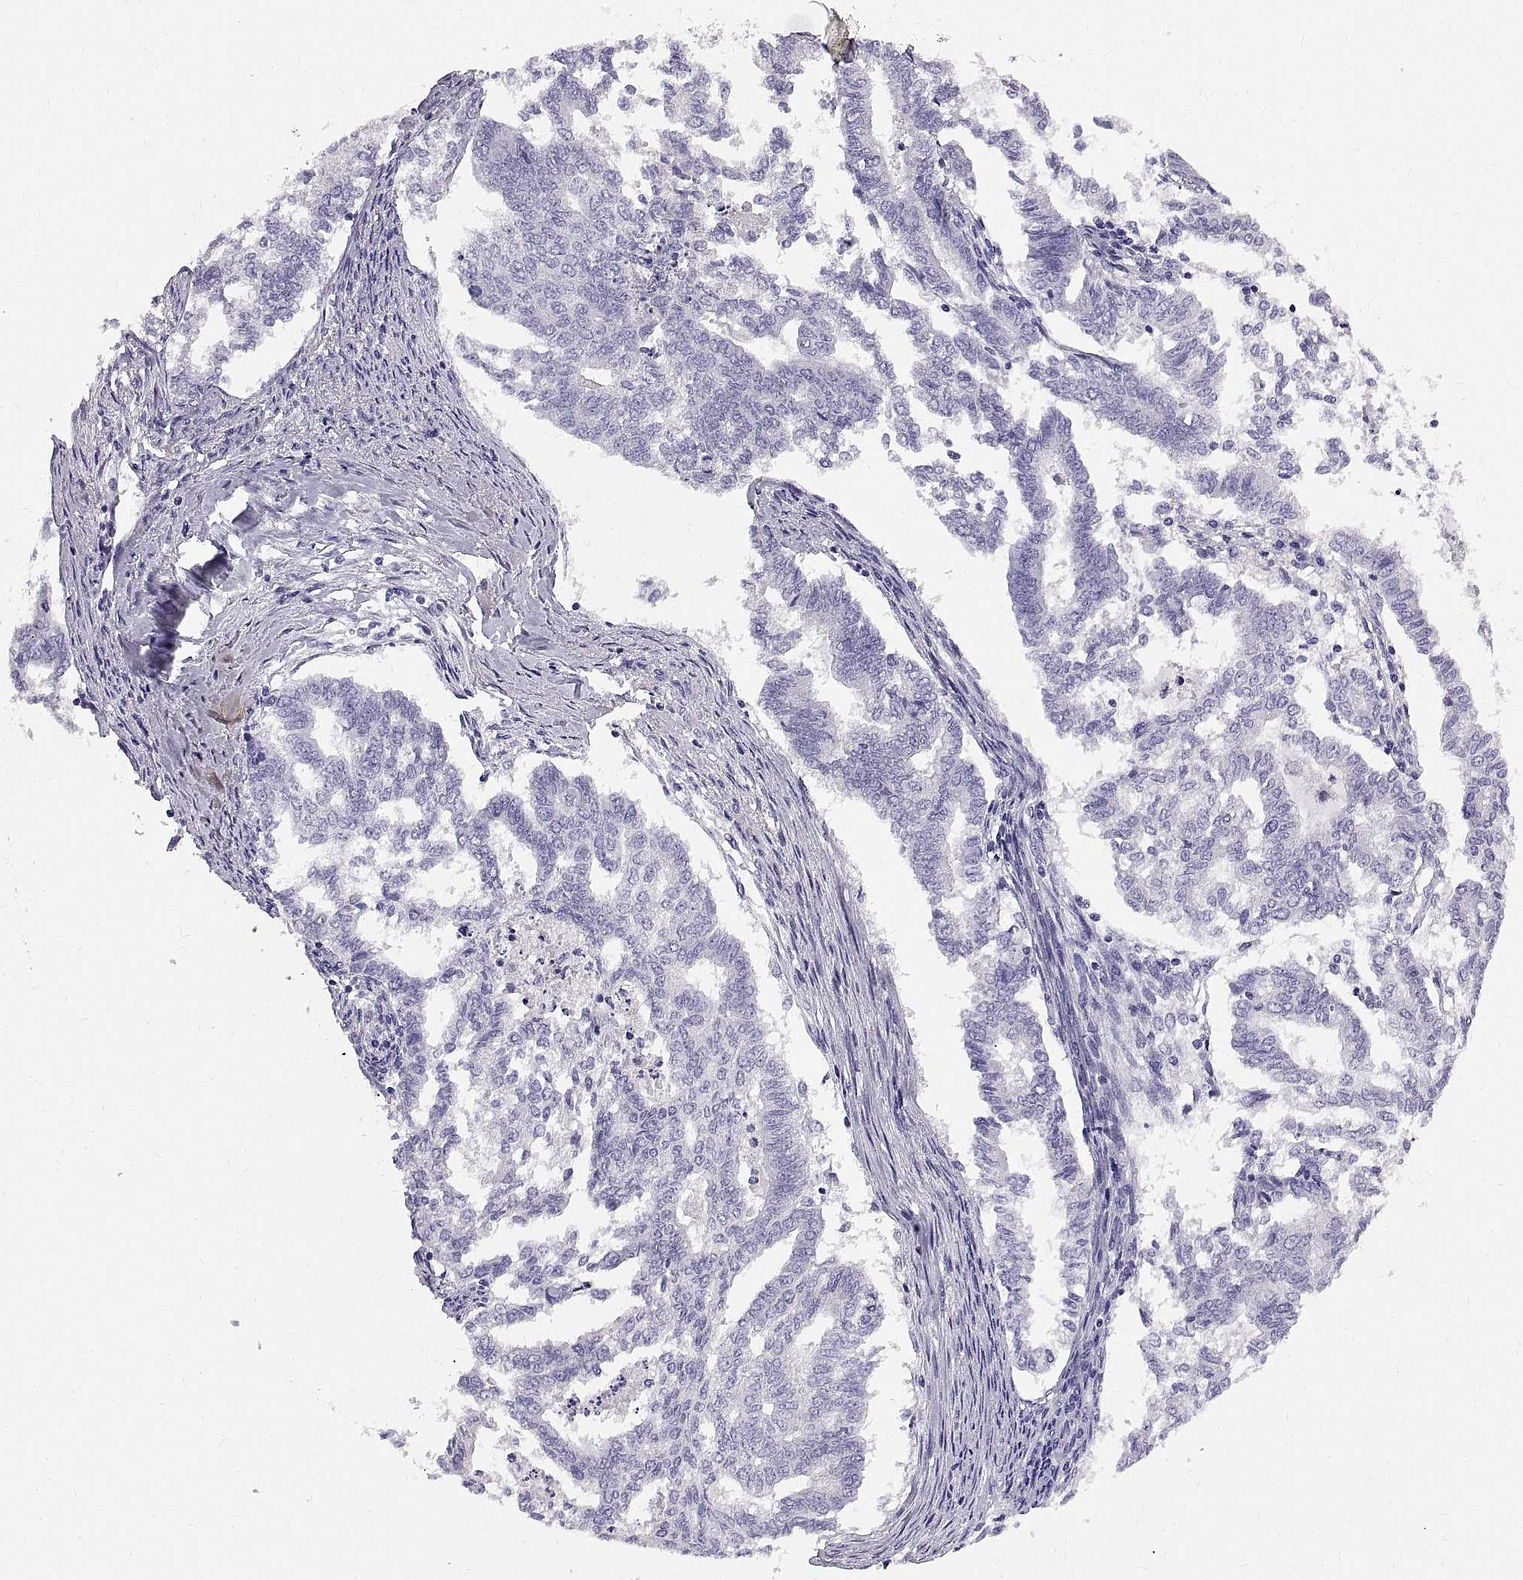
{"staining": {"intensity": "negative", "quantity": "none", "location": "none"}, "tissue": "endometrial cancer", "cell_type": "Tumor cells", "image_type": "cancer", "snomed": [{"axis": "morphology", "description": "Adenocarcinoma, NOS"}, {"axis": "topography", "description": "Endometrium"}], "caption": "An IHC photomicrograph of endometrial cancer (adenocarcinoma) is shown. There is no staining in tumor cells of endometrial cancer (adenocarcinoma). (Stains: DAB (3,3'-diaminobenzidine) immunohistochemistry with hematoxylin counter stain, Microscopy: brightfield microscopy at high magnification).", "gene": "WFDC8", "patient": {"sex": "female", "age": 79}}